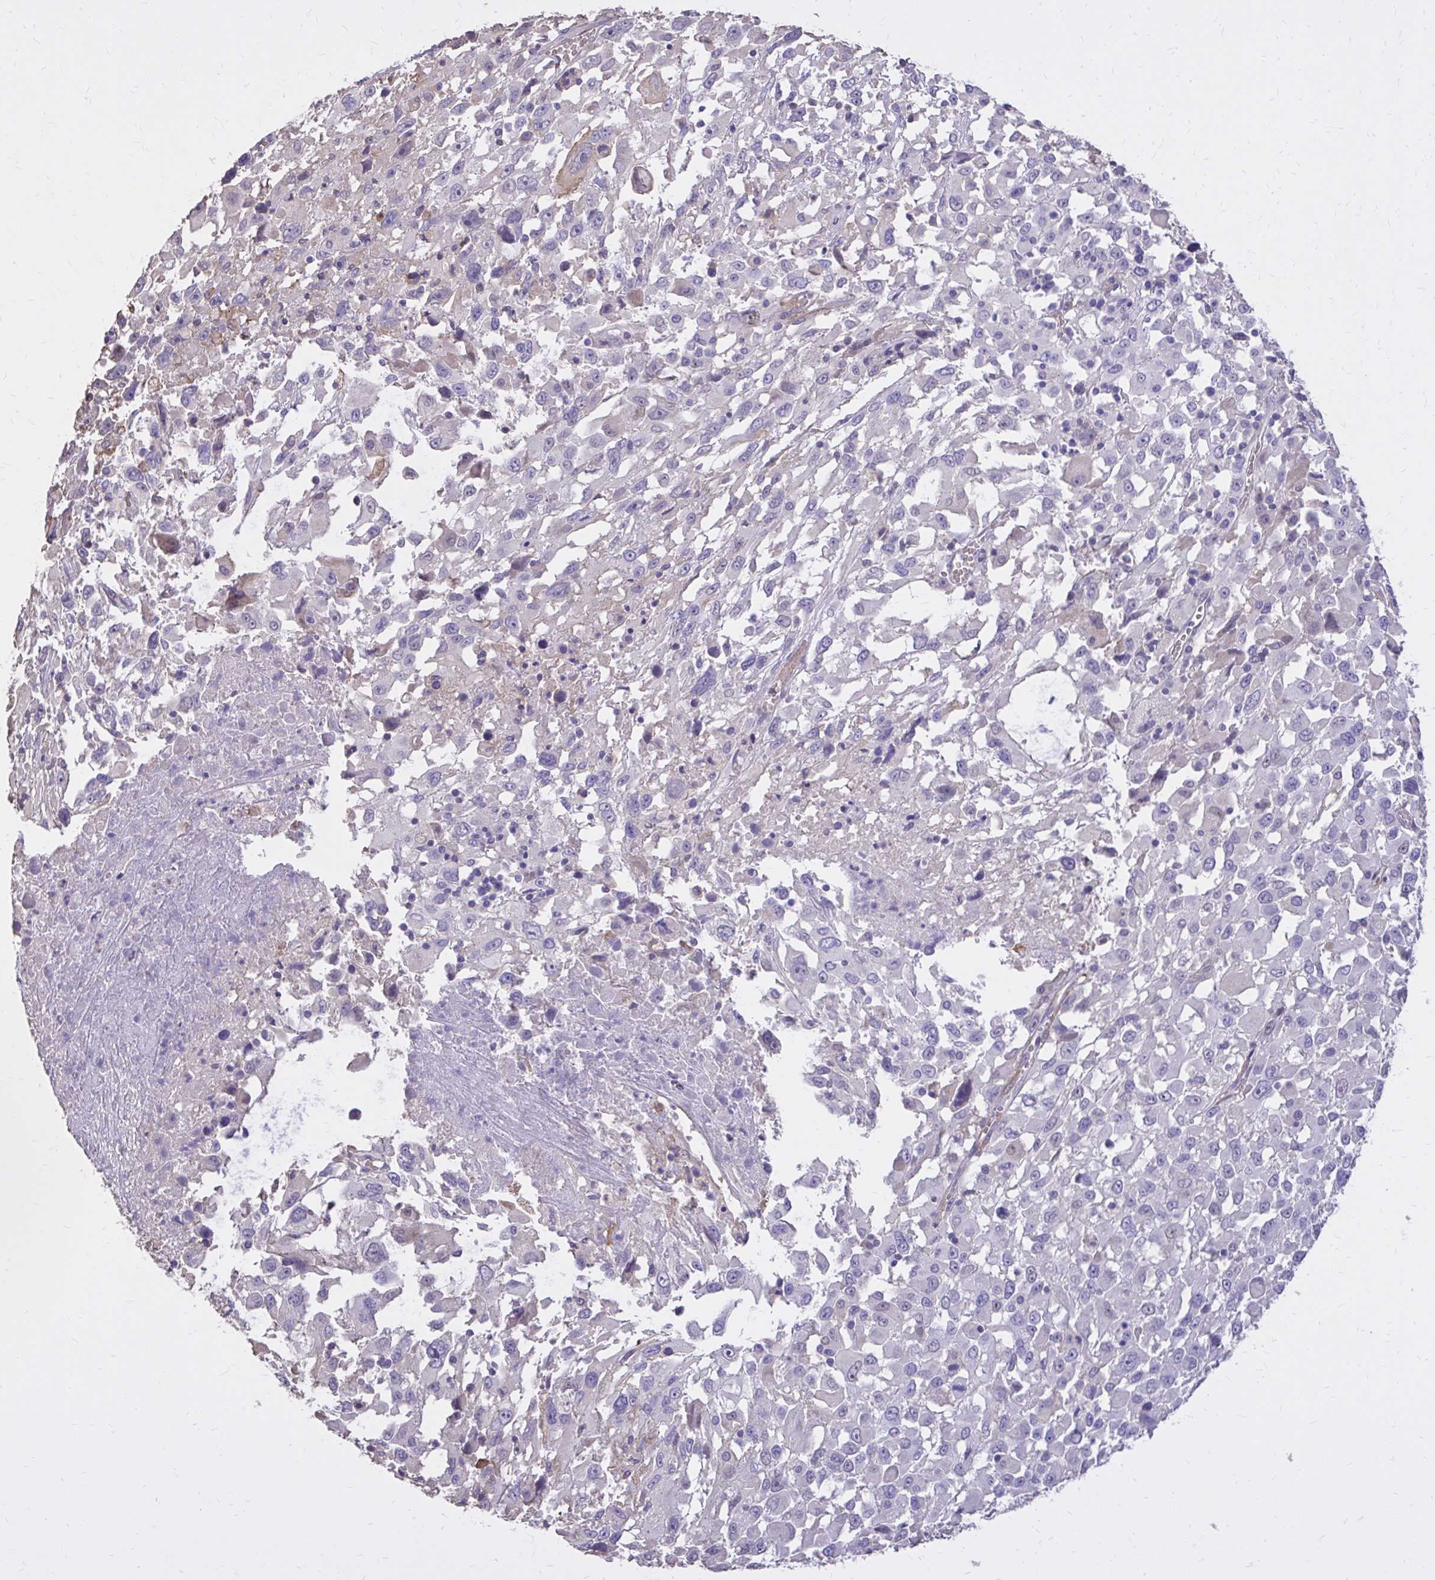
{"staining": {"intensity": "negative", "quantity": "none", "location": "none"}, "tissue": "melanoma", "cell_type": "Tumor cells", "image_type": "cancer", "snomed": [{"axis": "morphology", "description": "Malignant melanoma, Metastatic site"}, {"axis": "topography", "description": "Soft tissue"}], "caption": "Immunohistochemical staining of melanoma demonstrates no significant expression in tumor cells.", "gene": "EPB41L1", "patient": {"sex": "male", "age": 50}}